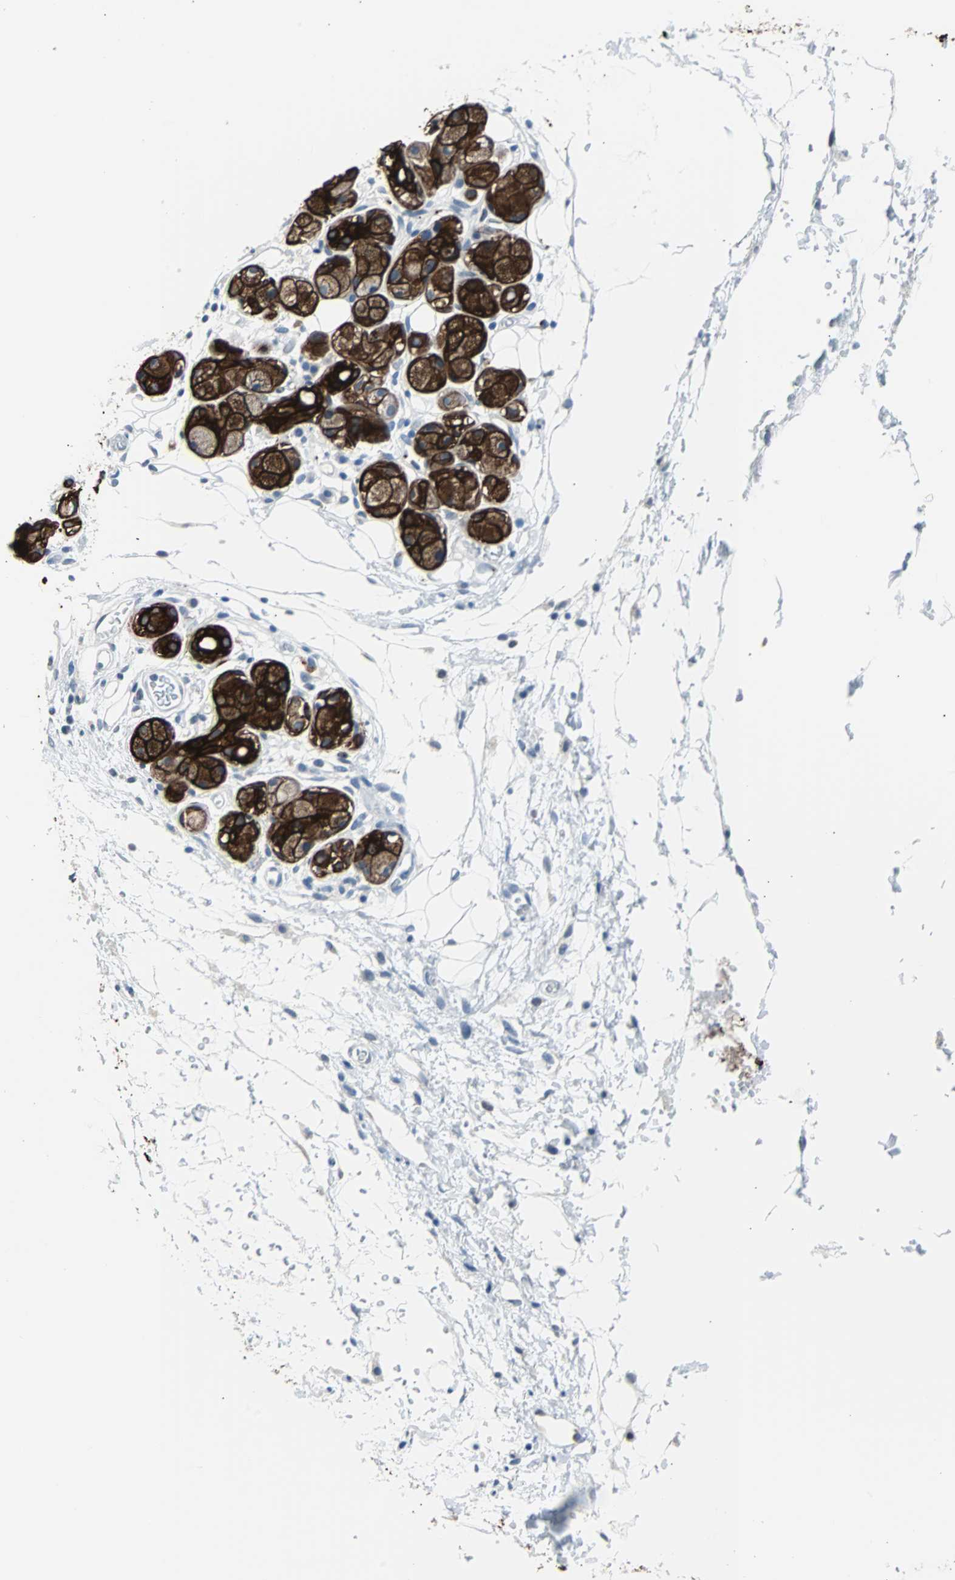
{"staining": {"intensity": "negative", "quantity": "none", "location": "none"}, "tissue": "adipose tissue", "cell_type": "Adipocytes", "image_type": "normal", "snomed": [{"axis": "morphology", "description": "Normal tissue, NOS"}, {"axis": "morphology", "description": "Inflammation, NOS"}, {"axis": "topography", "description": "Vascular tissue"}, {"axis": "topography", "description": "Salivary gland"}], "caption": "A histopathology image of adipose tissue stained for a protein demonstrates no brown staining in adipocytes. (DAB (3,3'-diaminobenzidine) IHC with hematoxylin counter stain).", "gene": "KRT7", "patient": {"sex": "female", "age": 75}}